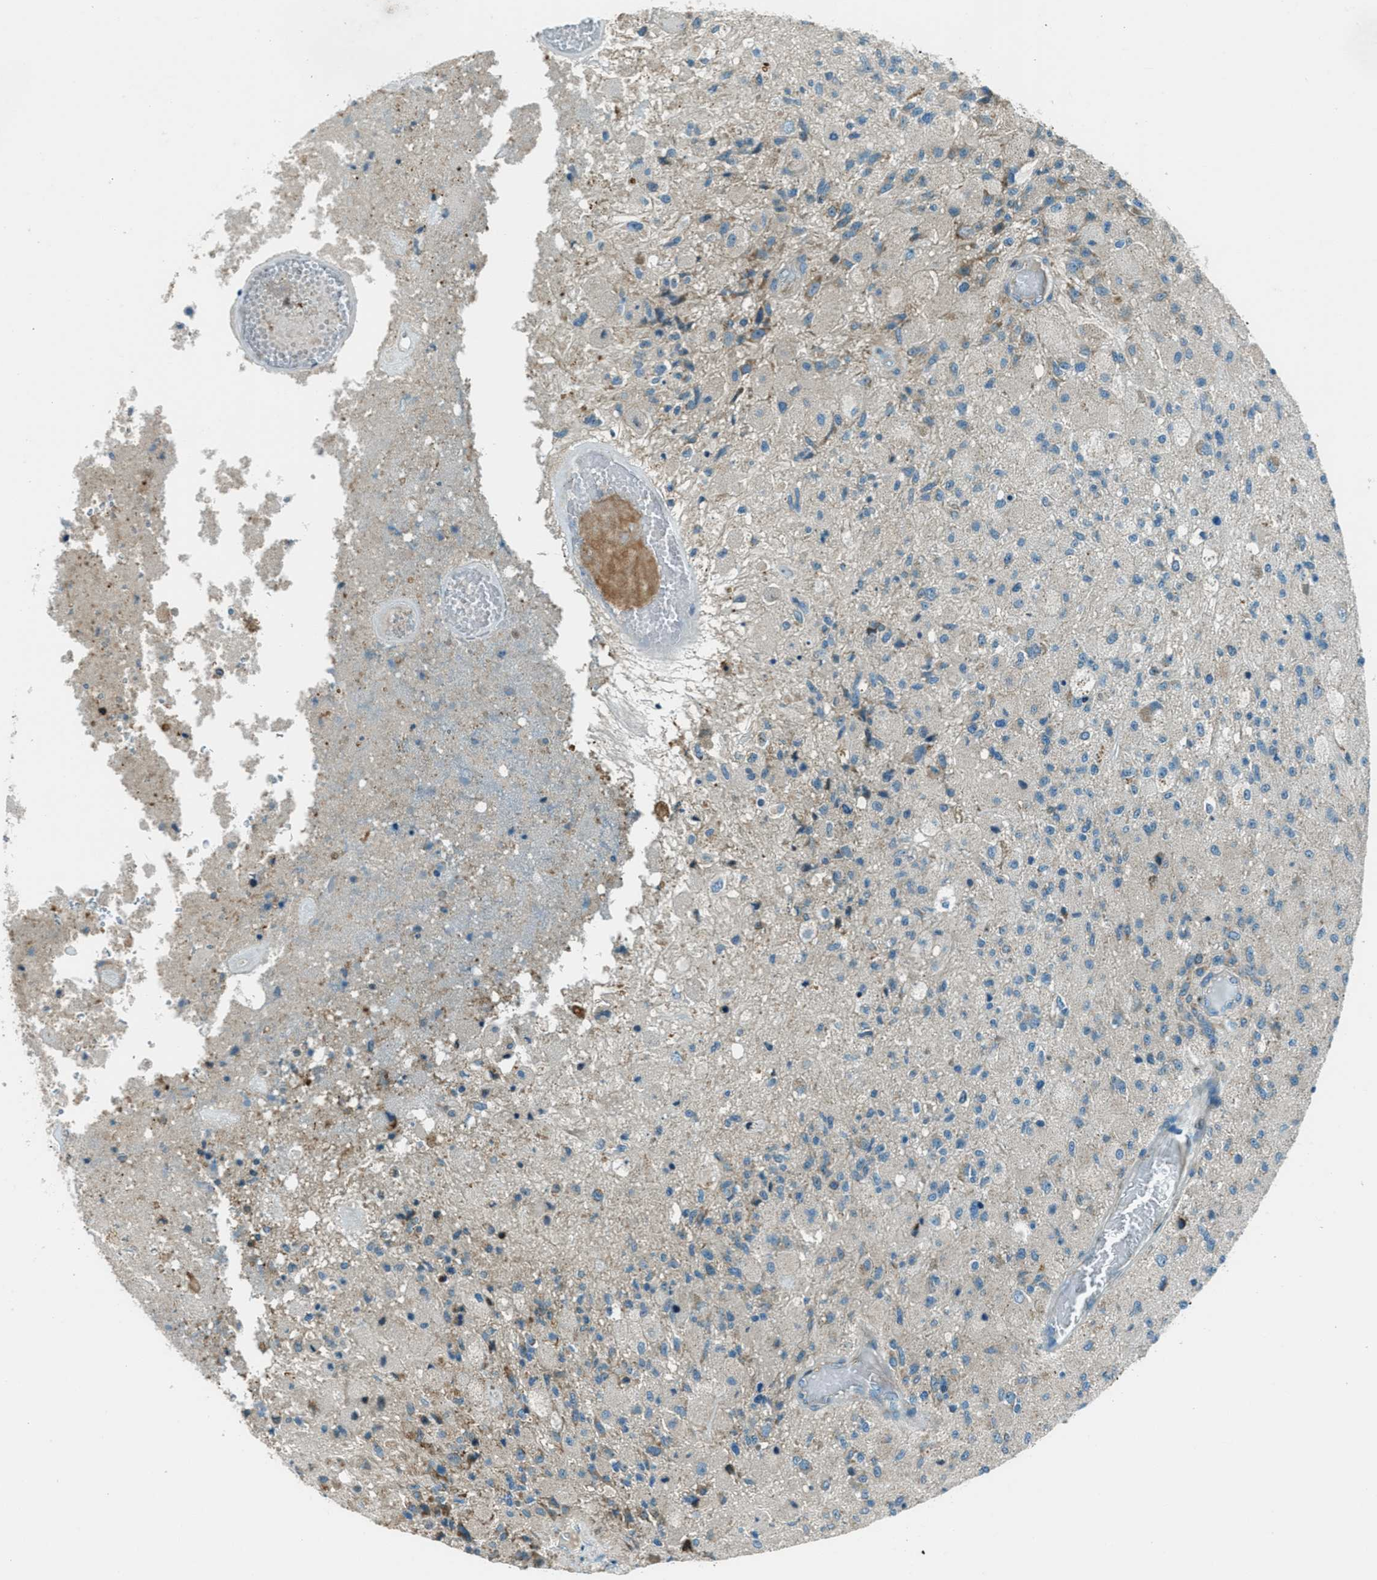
{"staining": {"intensity": "moderate", "quantity": "<25%", "location": "cytoplasmic/membranous"}, "tissue": "glioma", "cell_type": "Tumor cells", "image_type": "cancer", "snomed": [{"axis": "morphology", "description": "Normal tissue, NOS"}, {"axis": "morphology", "description": "Glioma, malignant, High grade"}, {"axis": "topography", "description": "Cerebral cortex"}], "caption": "IHC of high-grade glioma (malignant) exhibits low levels of moderate cytoplasmic/membranous staining in about <25% of tumor cells.", "gene": "FAR1", "patient": {"sex": "male", "age": 77}}